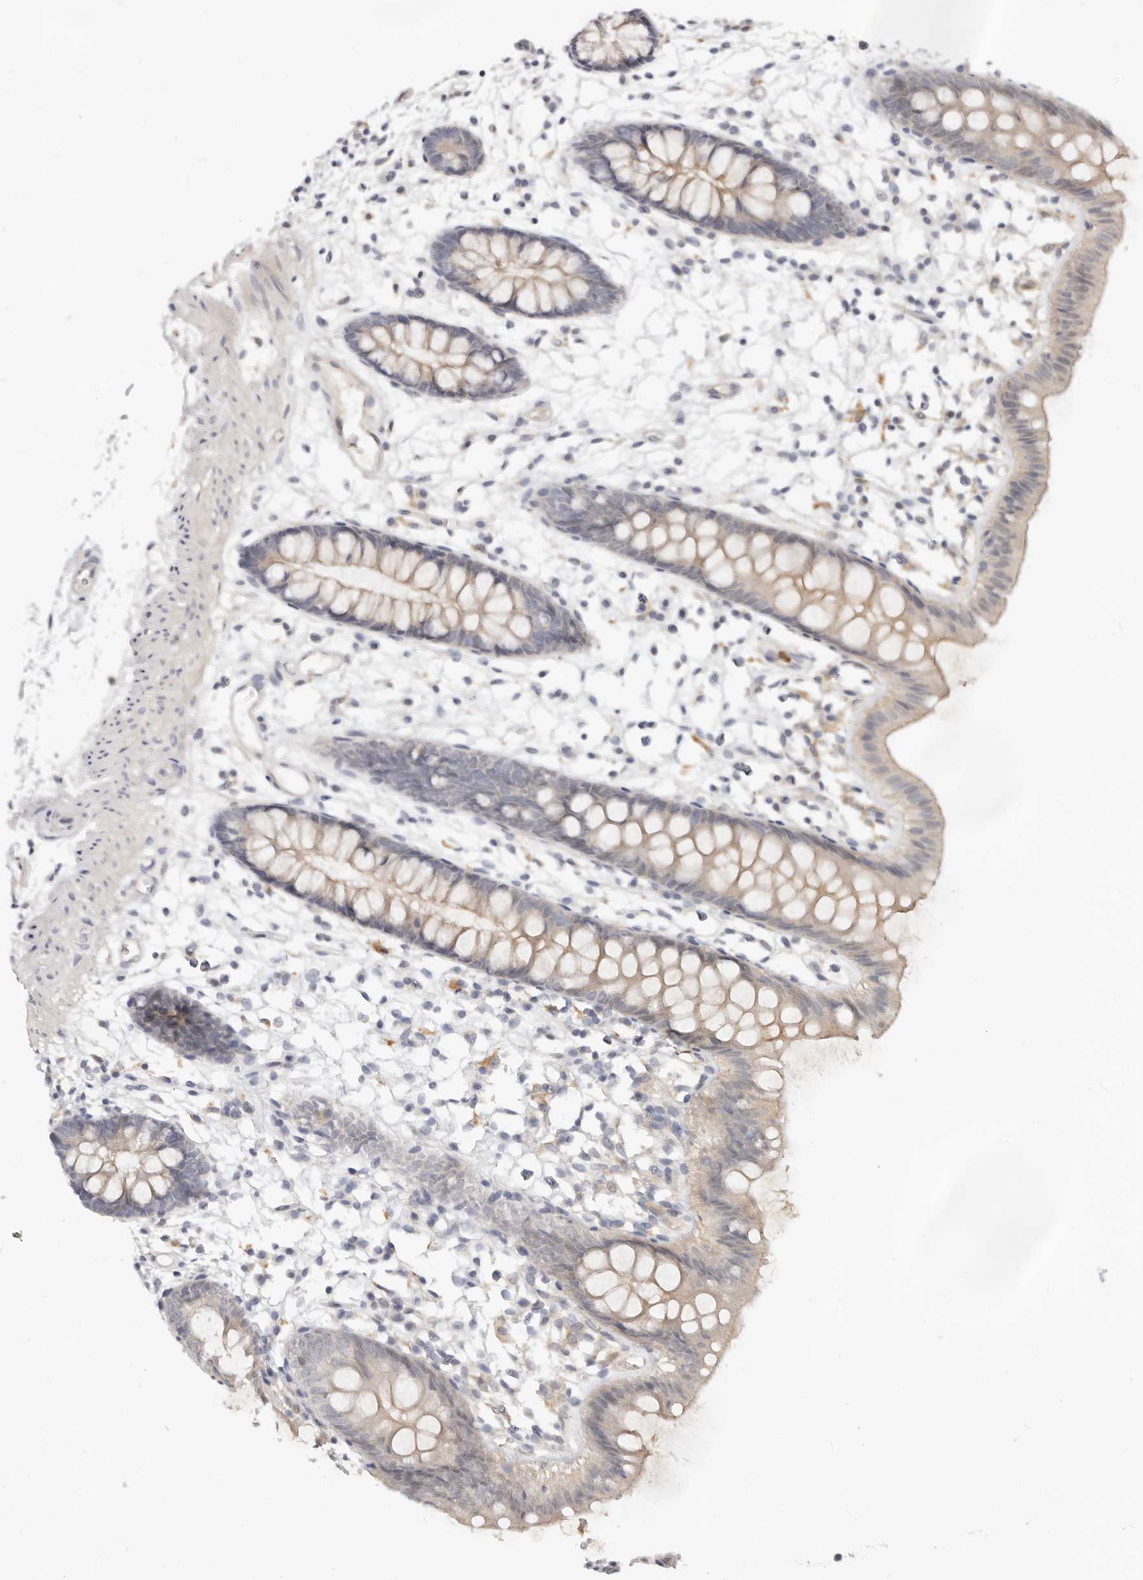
{"staining": {"intensity": "negative", "quantity": "none", "location": "none"}, "tissue": "colon", "cell_type": "Endothelial cells", "image_type": "normal", "snomed": [{"axis": "morphology", "description": "Normal tissue, NOS"}, {"axis": "topography", "description": "Colon"}], "caption": "Immunohistochemistry of normal human colon exhibits no positivity in endothelial cells. (DAB (3,3'-diaminobenzidine) IHC visualized using brightfield microscopy, high magnification).", "gene": "USP49", "patient": {"sex": "male", "age": 56}}